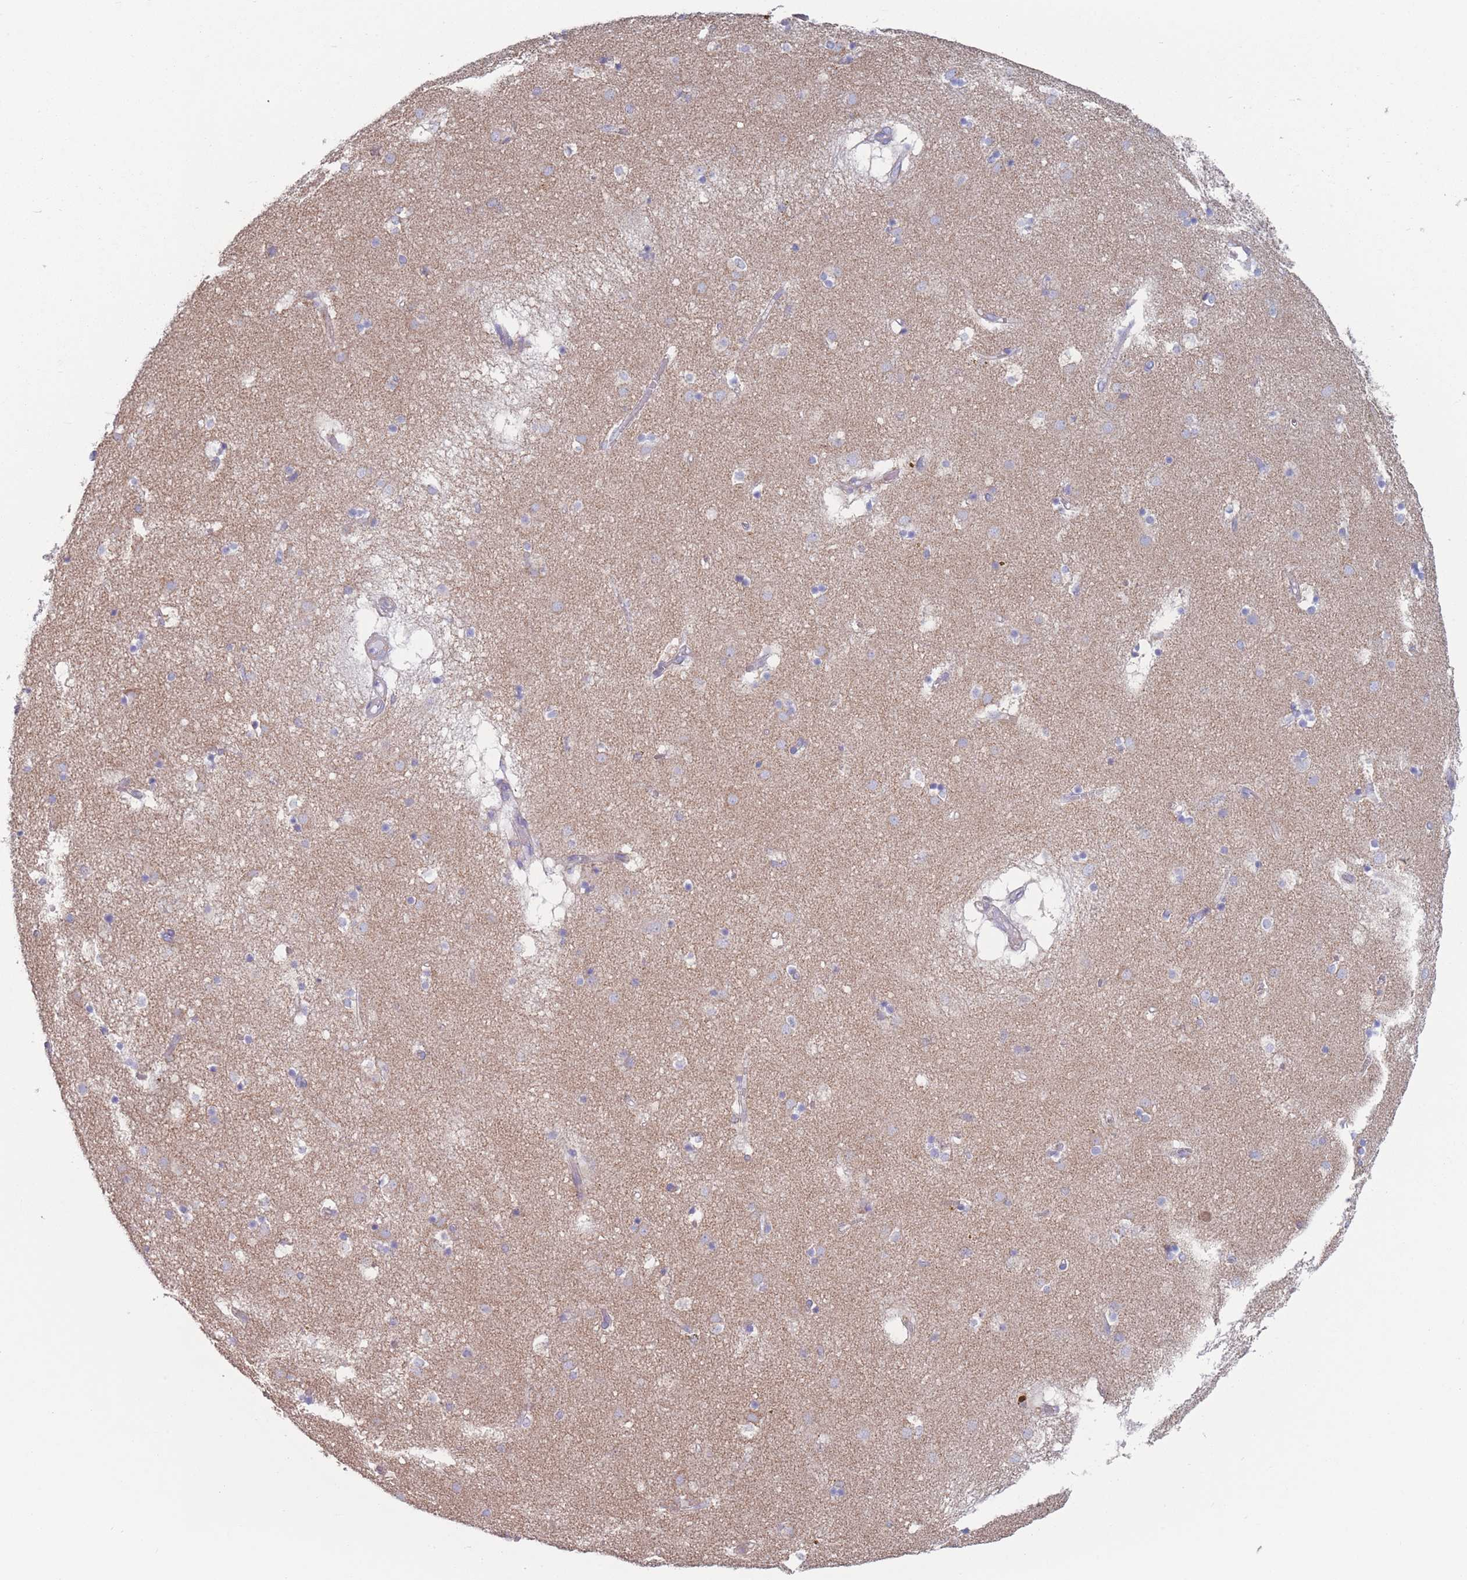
{"staining": {"intensity": "negative", "quantity": "none", "location": "none"}, "tissue": "caudate", "cell_type": "Glial cells", "image_type": "normal", "snomed": [{"axis": "morphology", "description": "Normal tissue, NOS"}, {"axis": "topography", "description": "Lateral ventricle wall"}], "caption": "IHC image of unremarkable human caudate stained for a protein (brown), which shows no positivity in glial cells.", "gene": "ADH1A", "patient": {"sex": "male", "age": 70}}